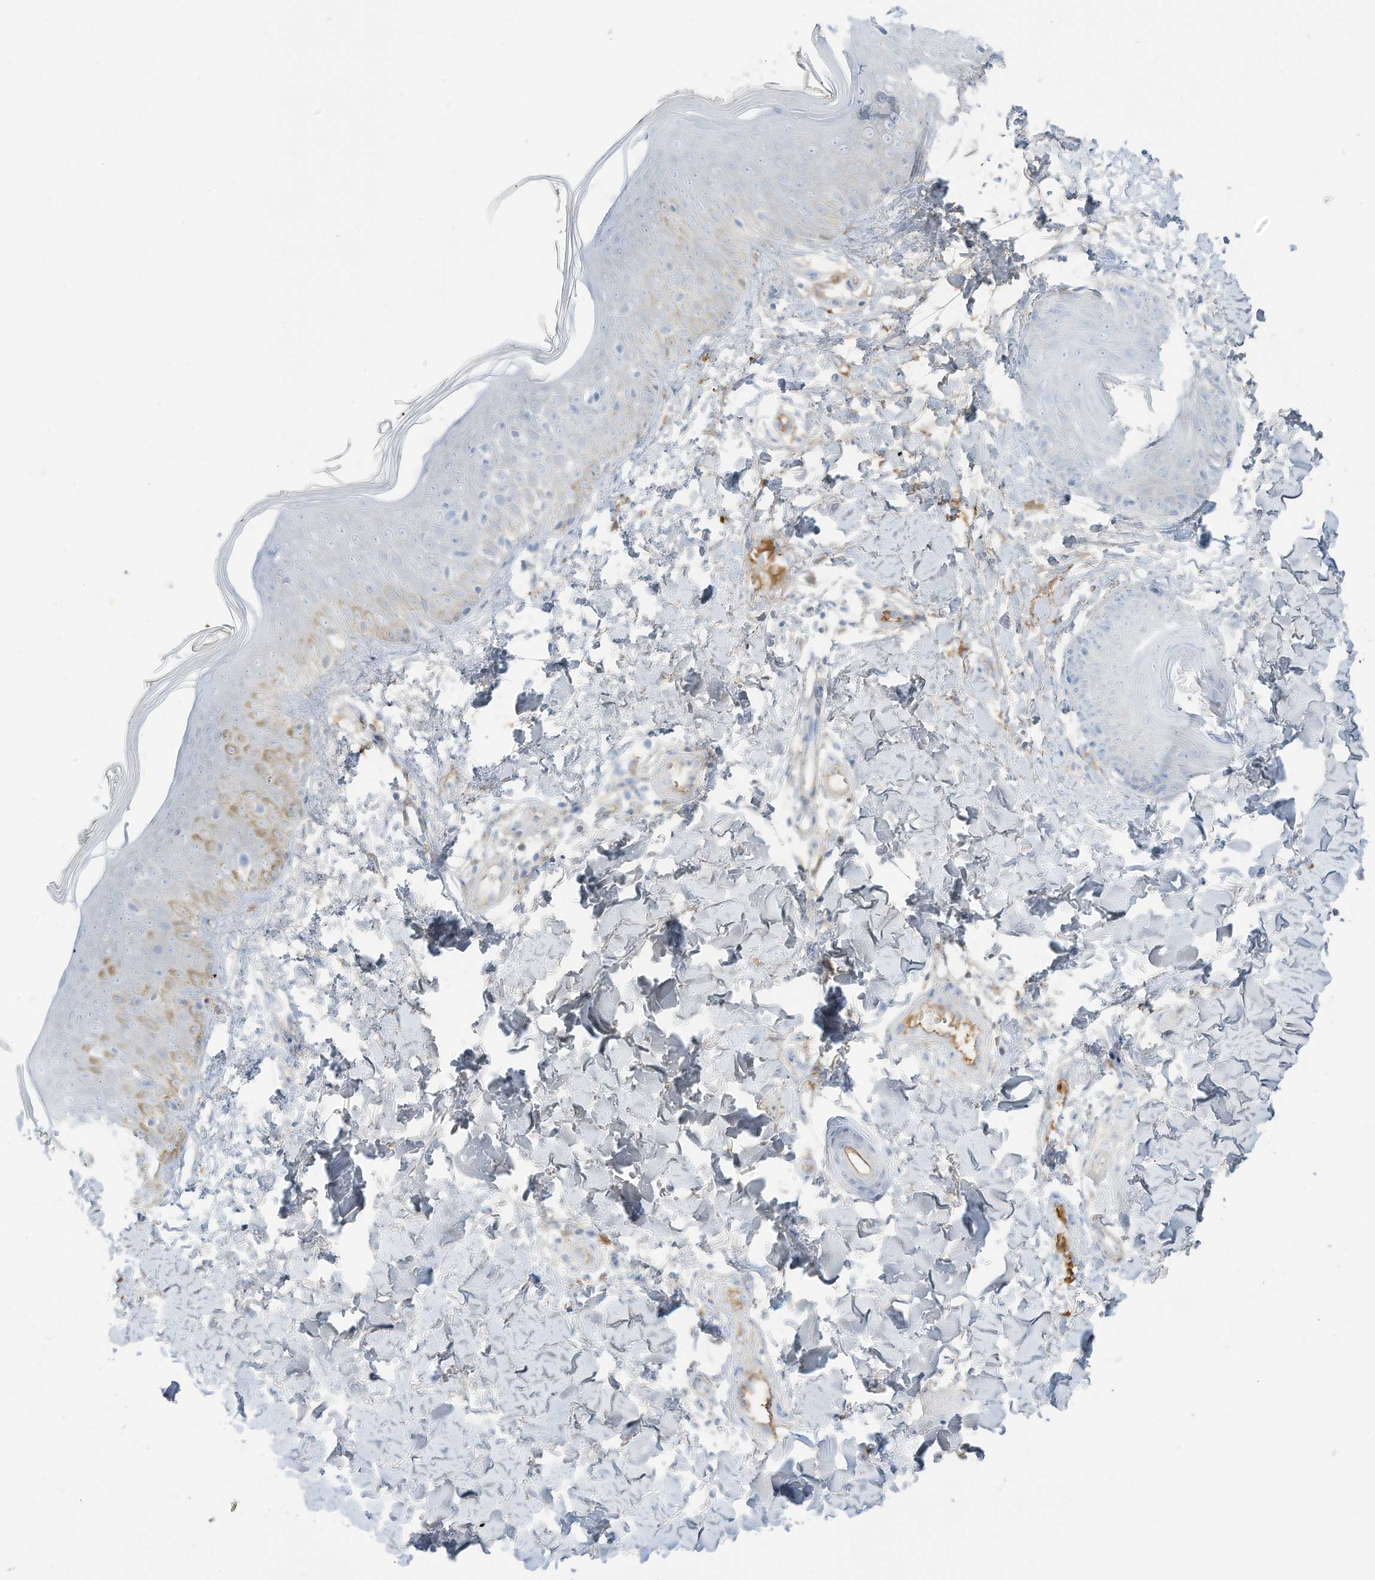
{"staining": {"intensity": "weak", "quantity": "<25%", "location": "cytoplasmic/membranous"}, "tissue": "skin", "cell_type": "Fibroblasts", "image_type": "normal", "snomed": [{"axis": "morphology", "description": "Normal tissue, NOS"}, {"axis": "topography", "description": "Skin"}], "caption": "Immunohistochemistry (IHC) photomicrograph of normal skin: skin stained with DAB shows no significant protein positivity in fibroblasts.", "gene": "HSD17B13", "patient": {"sex": "male", "age": 37}}